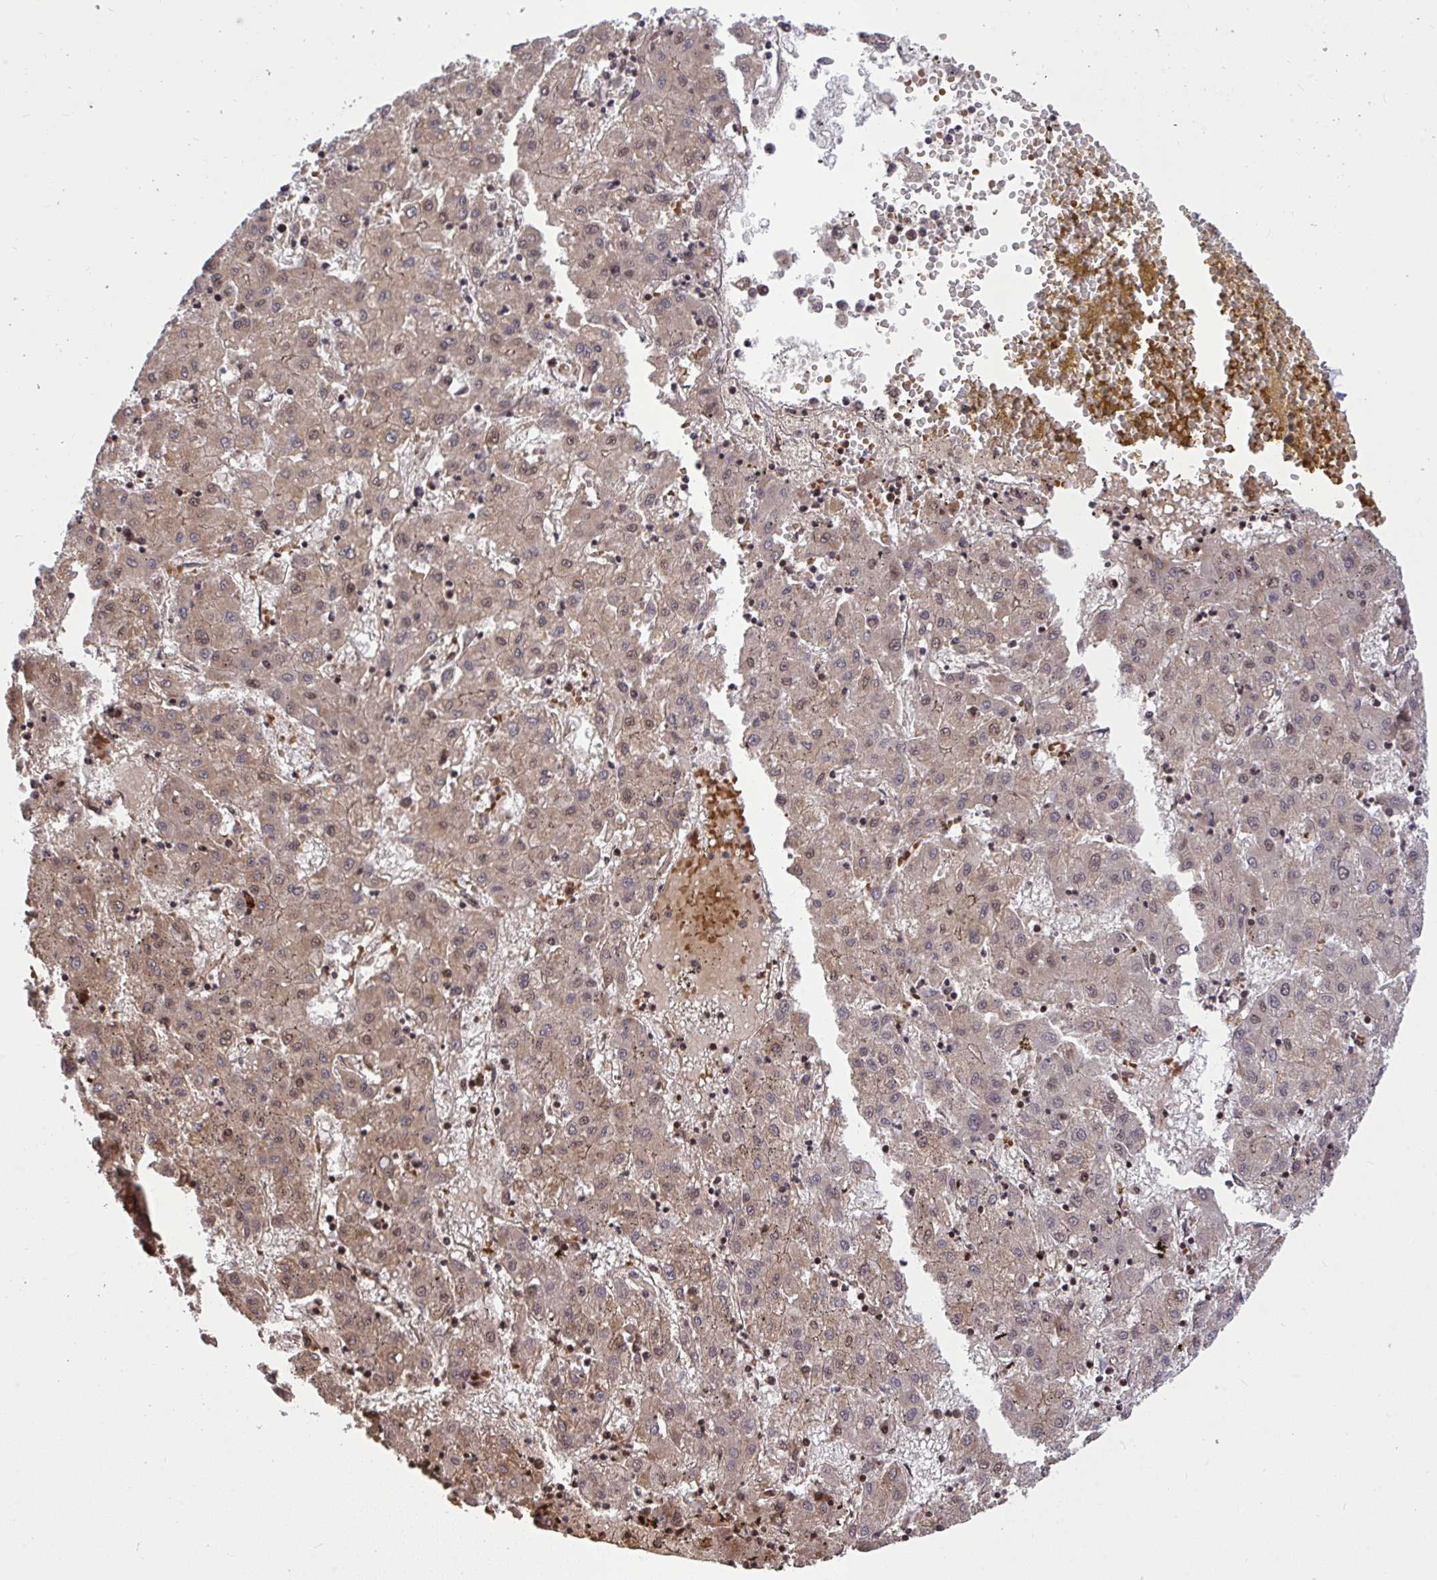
{"staining": {"intensity": "weak", "quantity": "25%-75%", "location": "cytoplasmic/membranous,nuclear"}, "tissue": "liver cancer", "cell_type": "Tumor cells", "image_type": "cancer", "snomed": [{"axis": "morphology", "description": "Carcinoma, Hepatocellular, NOS"}, {"axis": "topography", "description": "Liver"}], "caption": "Immunohistochemistry (IHC) of human liver cancer (hepatocellular carcinoma) demonstrates low levels of weak cytoplasmic/membranous and nuclear staining in about 25%-75% of tumor cells.", "gene": "PPP1CA", "patient": {"sex": "male", "age": 72}}